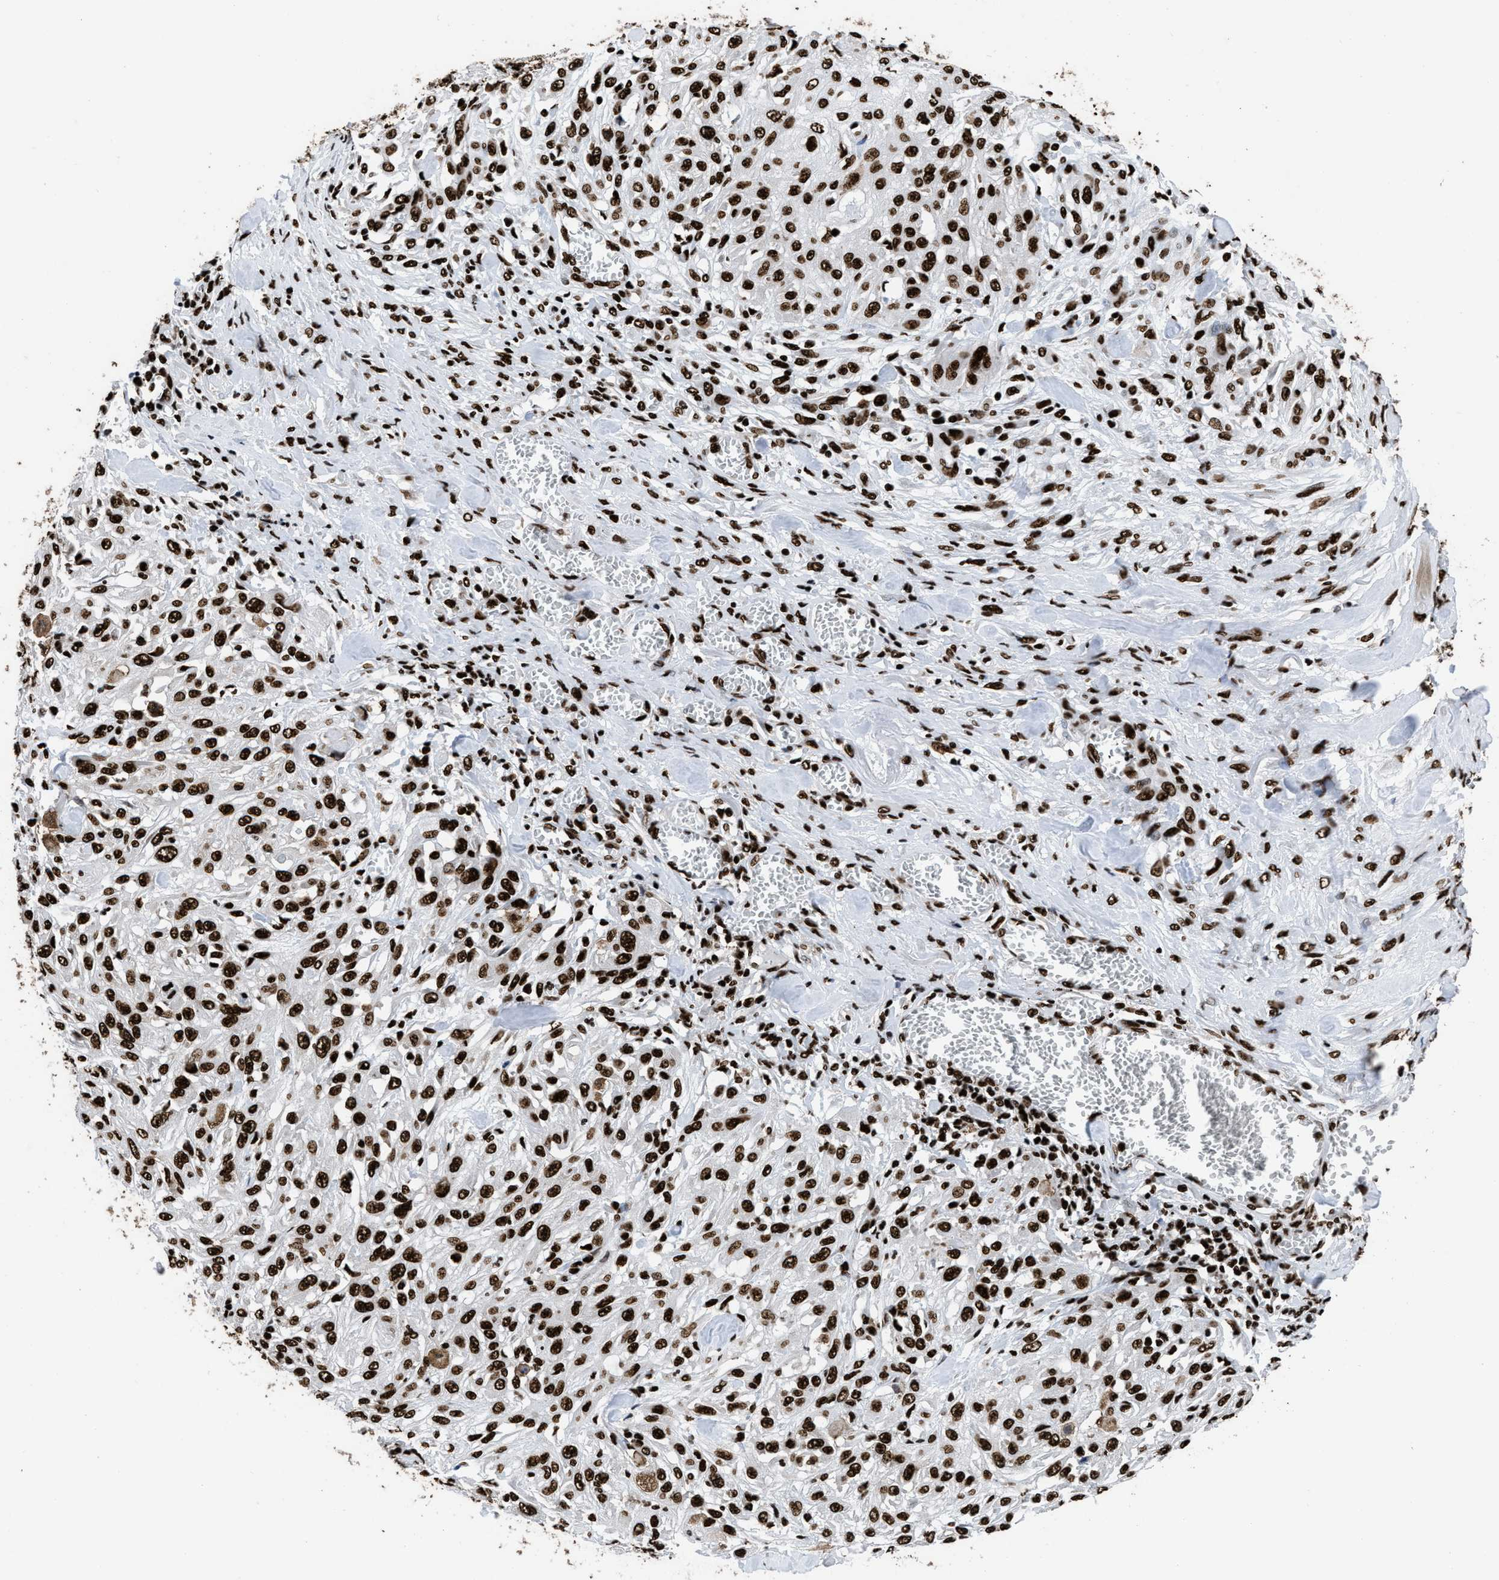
{"staining": {"intensity": "strong", "quantity": ">75%", "location": "nuclear"}, "tissue": "skin cancer", "cell_type": "Tumor cells", "image_type": "cancer", "snomed": [{"axis": "morphology", "description": "Squamous cell carcinoma, NOS"}, {"axis": "morphology", "description": "Squamous cell carcinoma, metastatic, NOS"}, {"axis": "topography", "description": "Skin"}, {"axis": "topography", "description": "Lymph node"}], "caption": "Protein staining of skin cancer tissue displays strong nuclear expression in about >75% of tumor cells.", "gene": "HNRNPM", "patient": {"sex": "male", "age": 75}}